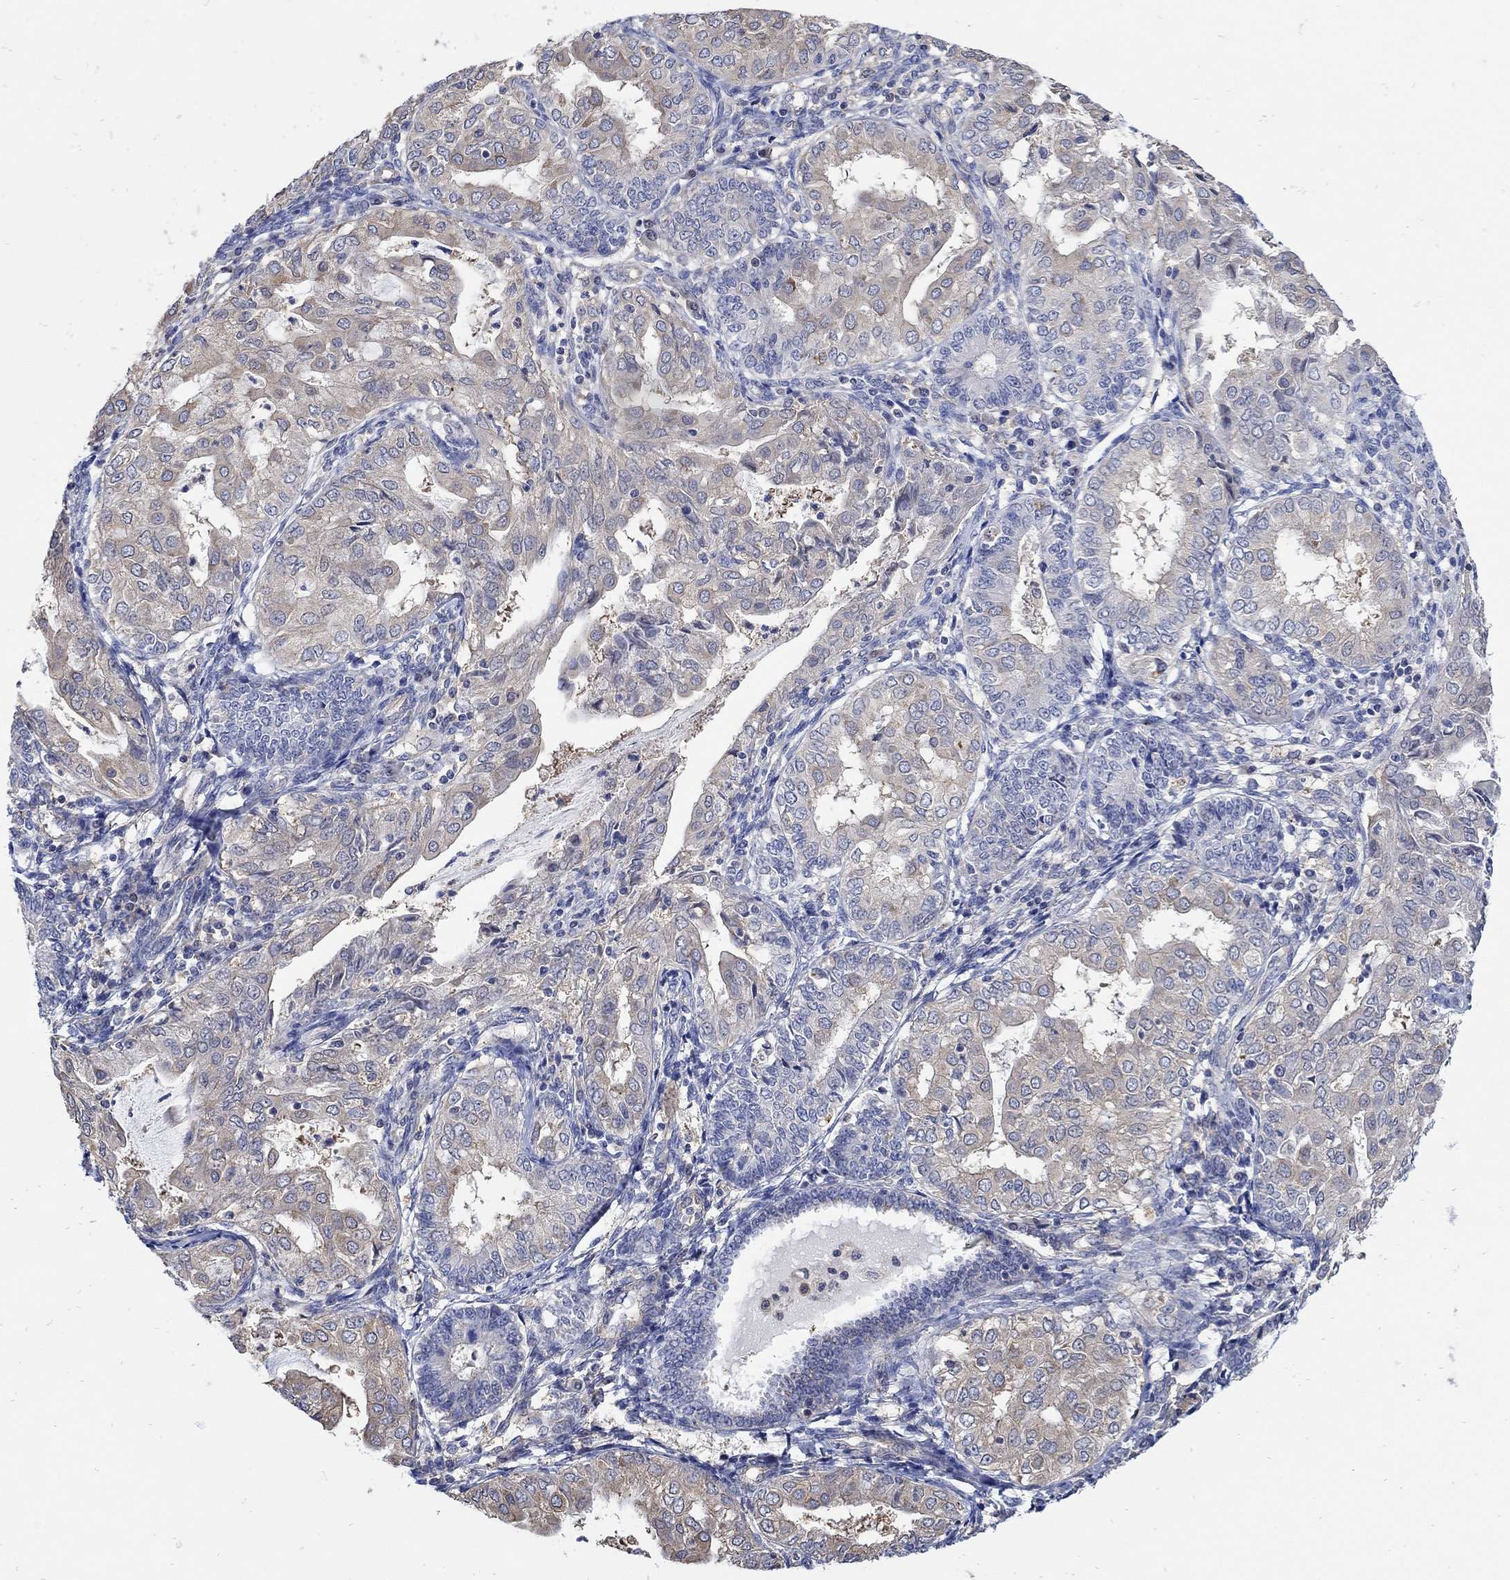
{"staining": {"intensity": "weak", "quantity": "<25%", "location": "cytoplasmic/membranous"}, "tissue": "endometrial cancer", "cell_type": "Tumor cells", "image_type": "cancer", "snomed": [{"axis": "morphology", "description": "Adenocarcinoma, NOS"}, {"axis": "topography", "description": "Endometrium"}], "caption": "IHC of endometrial adenocarcinoma exhibits no expression in tumor cells.", "gene": "TEKT3", "patient": {"sex": "female", "age": 68}}